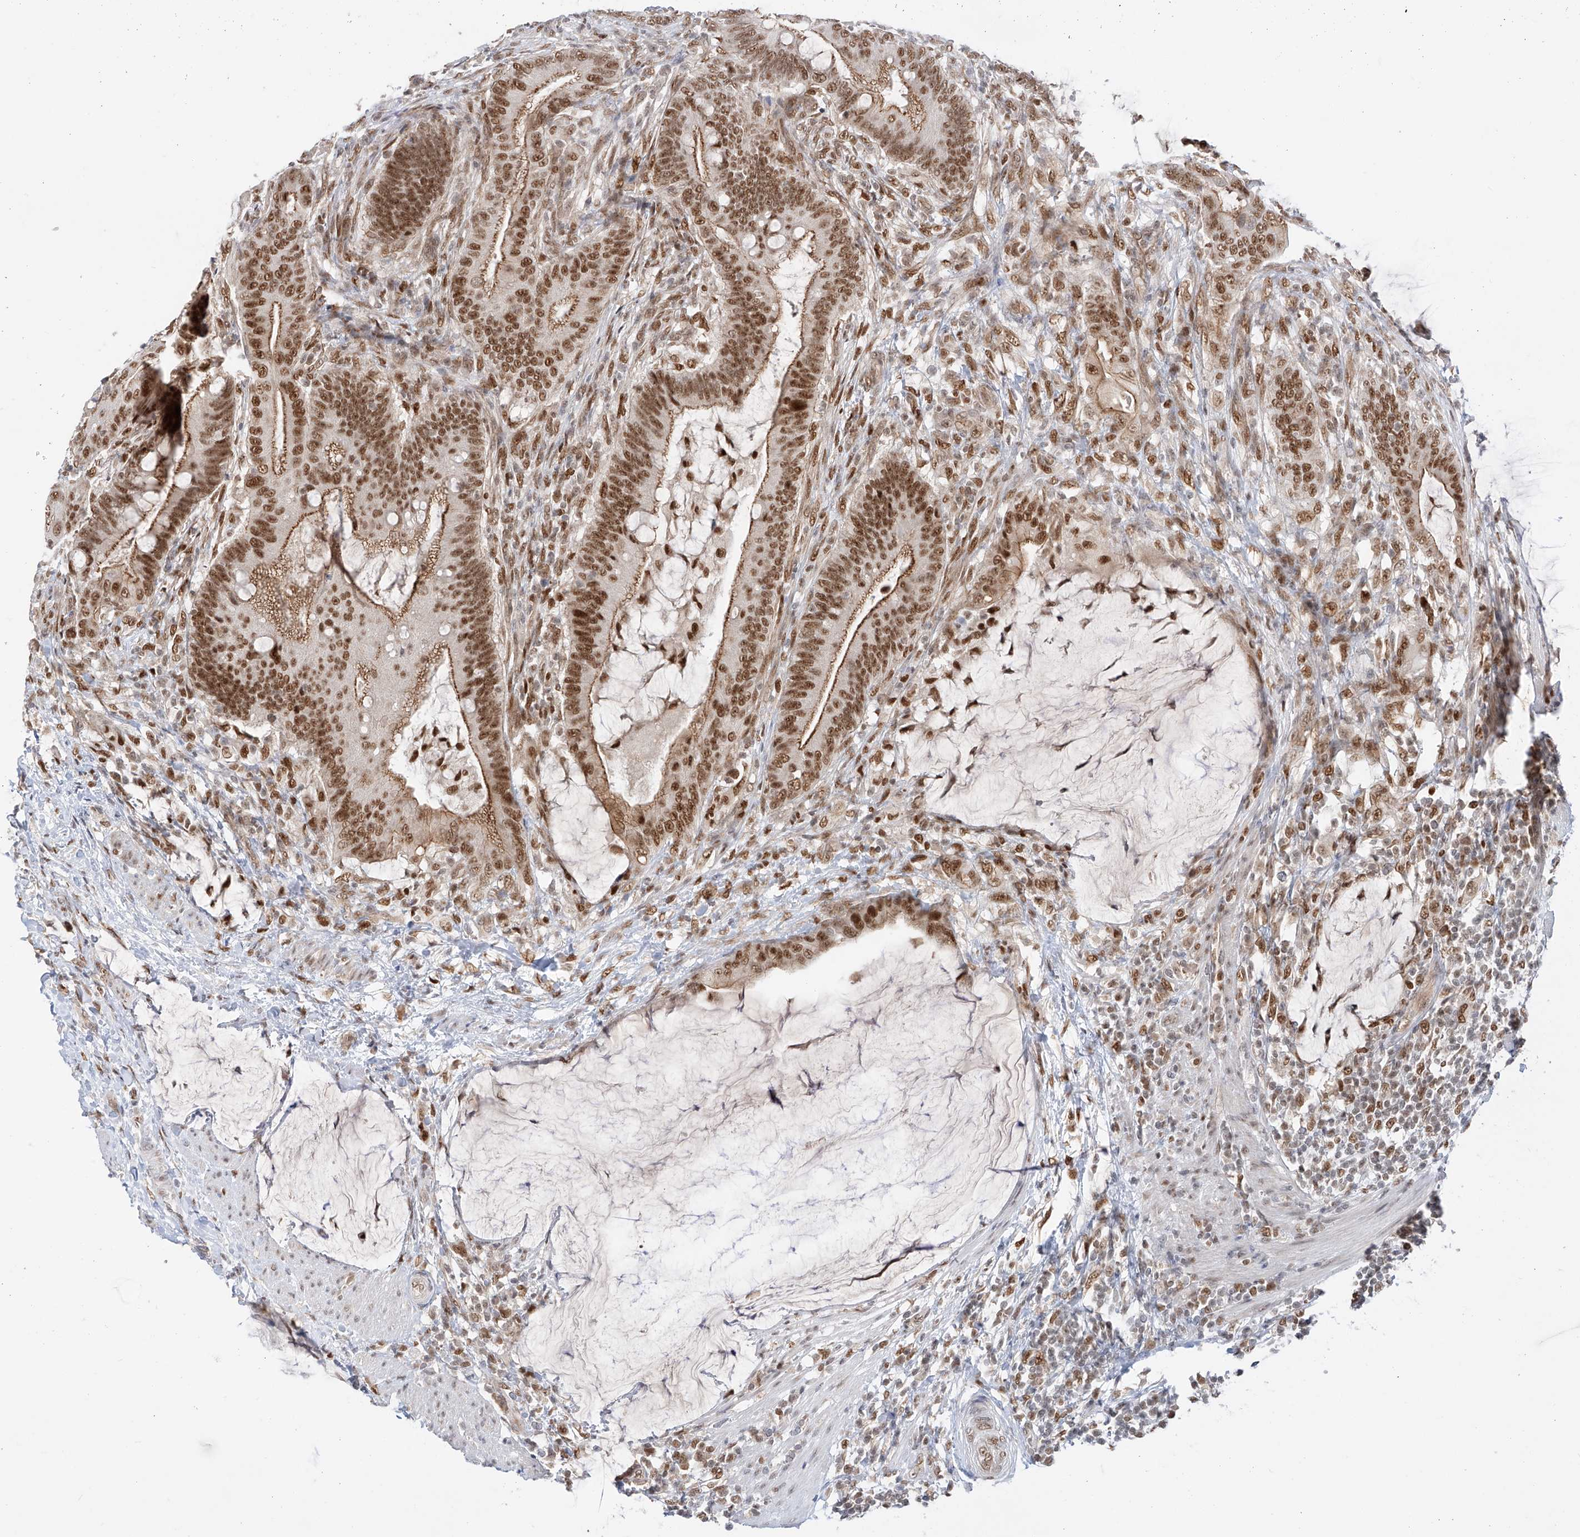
{"staining": {"intensity": "strong", "quantity": ">75%", "location": "cytoplasmic/membranous,nuclear"}, "tissue": "colorectal cancer", "cell_type": "Tumor cells", "image_type": "cancer", "snomed": [{"axis": "morphology", "description": "Adenocarcinoma, NOS"}, {"axis": "topography", "description": "Colon"}], "caption": "A brown stain shows strong cytoplasmic/membranous and nuclear staining of a protein in human adenocarcinoma (colorectal) tumor cells.", "gene": "POGK", "patient": {"sex": "female", "age": 66}}